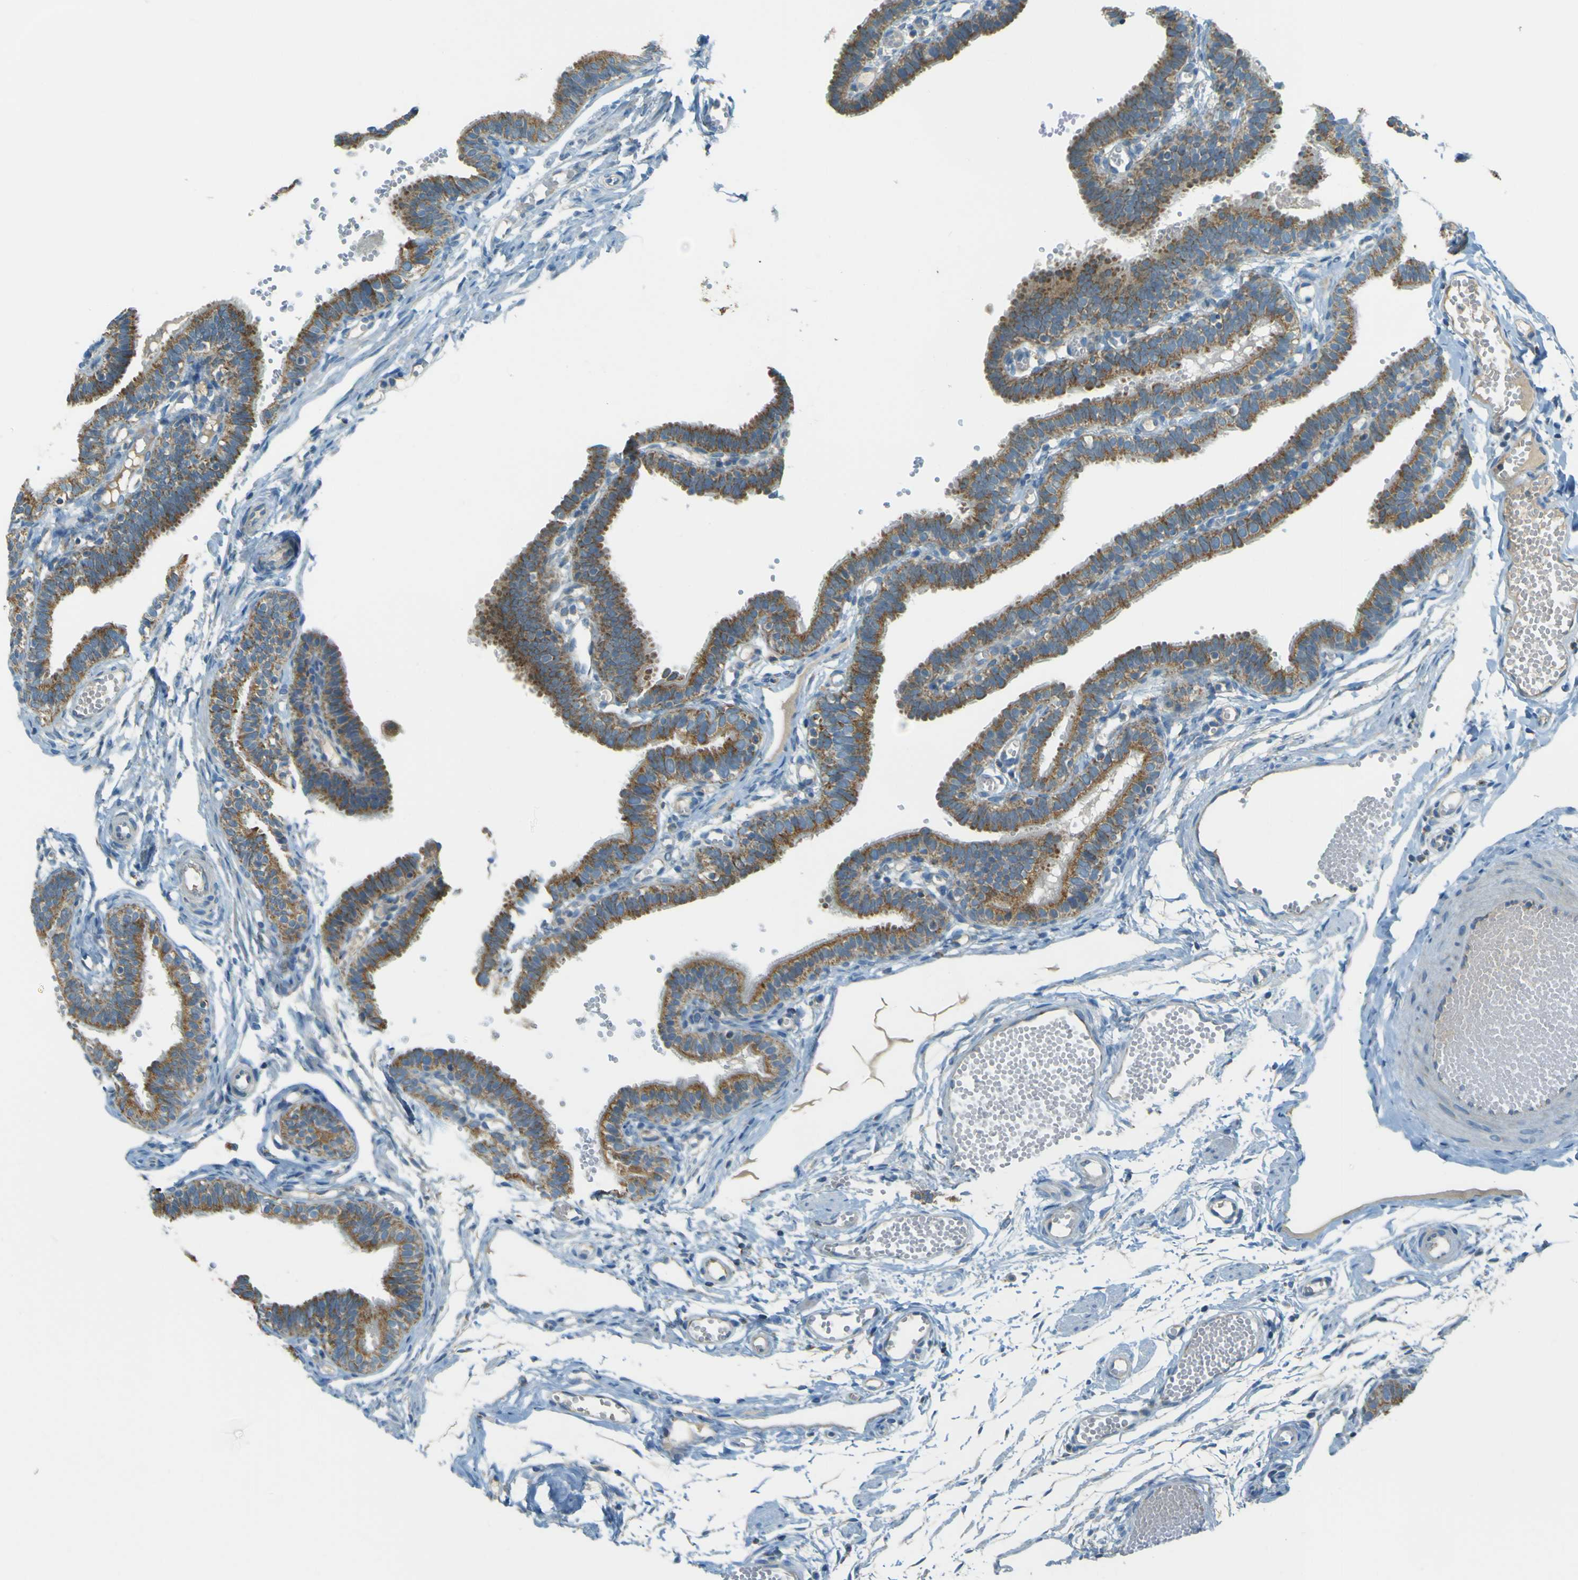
{"staining": {"intensity": "moderate", "quantity": ">75%", "location": "cytoplasmic/membranous"}, "tissue": "fallopian tube", "cell_type": "Glandular cells", "image_type": "normal", "snomed": [{"axis": "morphology", "description": "Normal tissue, NOS"}, {"axis": "topography", "description": "Fallopian tube"}, {"axis": "topography", "description": "Placenta"}], "caption": "Benign fallopian tube was stained to show a protein in brown. There is medium levels of moderate cytoplasmic/membranous expression in about >75% of glandular cells. (Stains: DAB in brown, nuclei in blue, Microscopy: brightfield microscopy at high magnification).", "gene": "FKTN", "patient": {"sex": "female", "age": 34}}